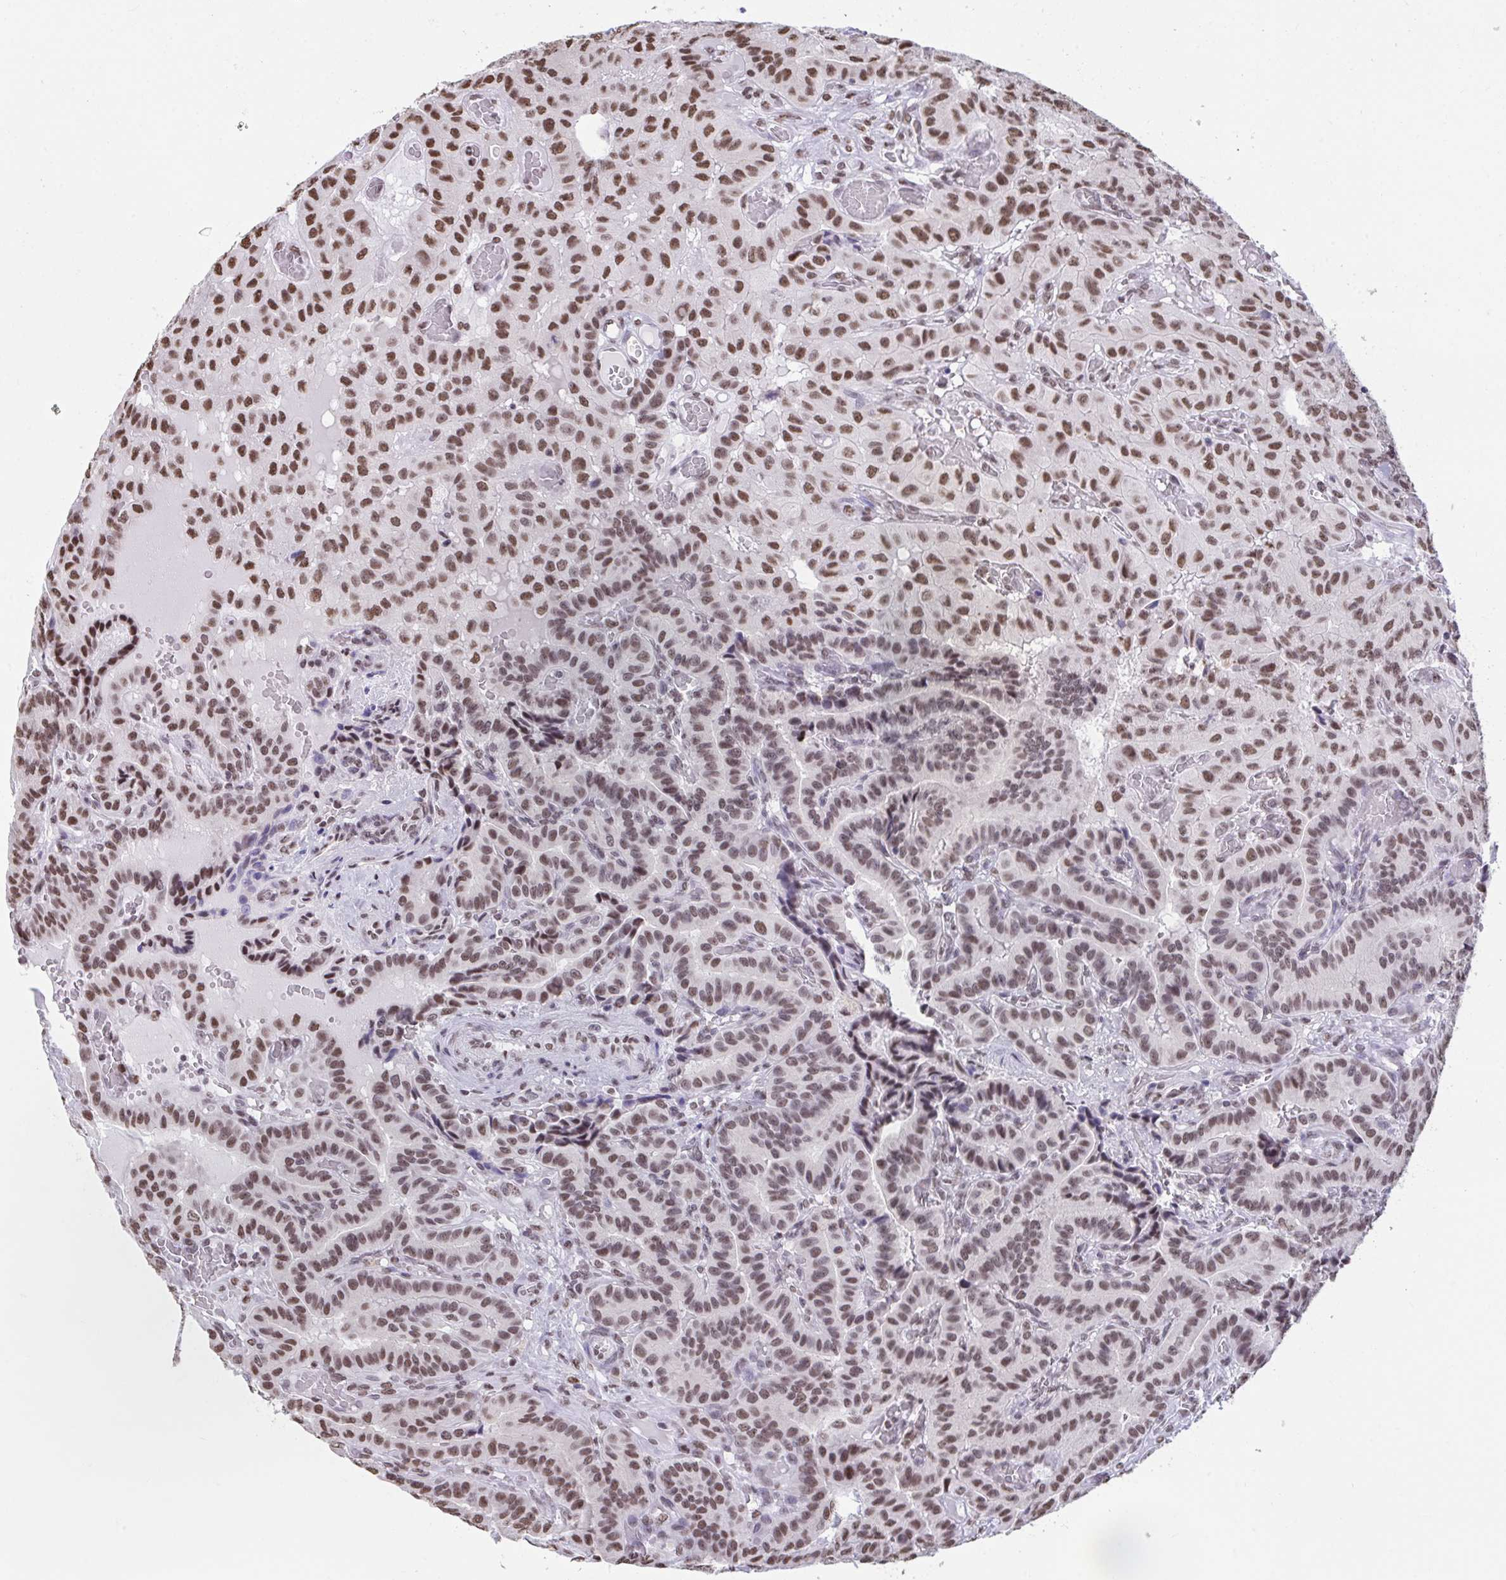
{"staining": {"intensity": "moderate", "quantity": ">75%", "location": "nuclear"}, "tissue": "thyroid cancer", "cell_type": "Tumor cells", "image_type": "cancer", "snomed": [{"axis": "morphology", "description": "Papillary adenocarcinoma, NOS"}, {"axis": "morphology", "description": "Papillary adenoma metastatic"}, {"axis": "topography", "description": "Thyroid gland"}], "caption": "The immunohistochemical stain highlights moderate nuclear expression in tumor cells of thyroid cancer tissue.", "gene": "HNRNPDL", "patient": {"sex": "male", "age": 87}}